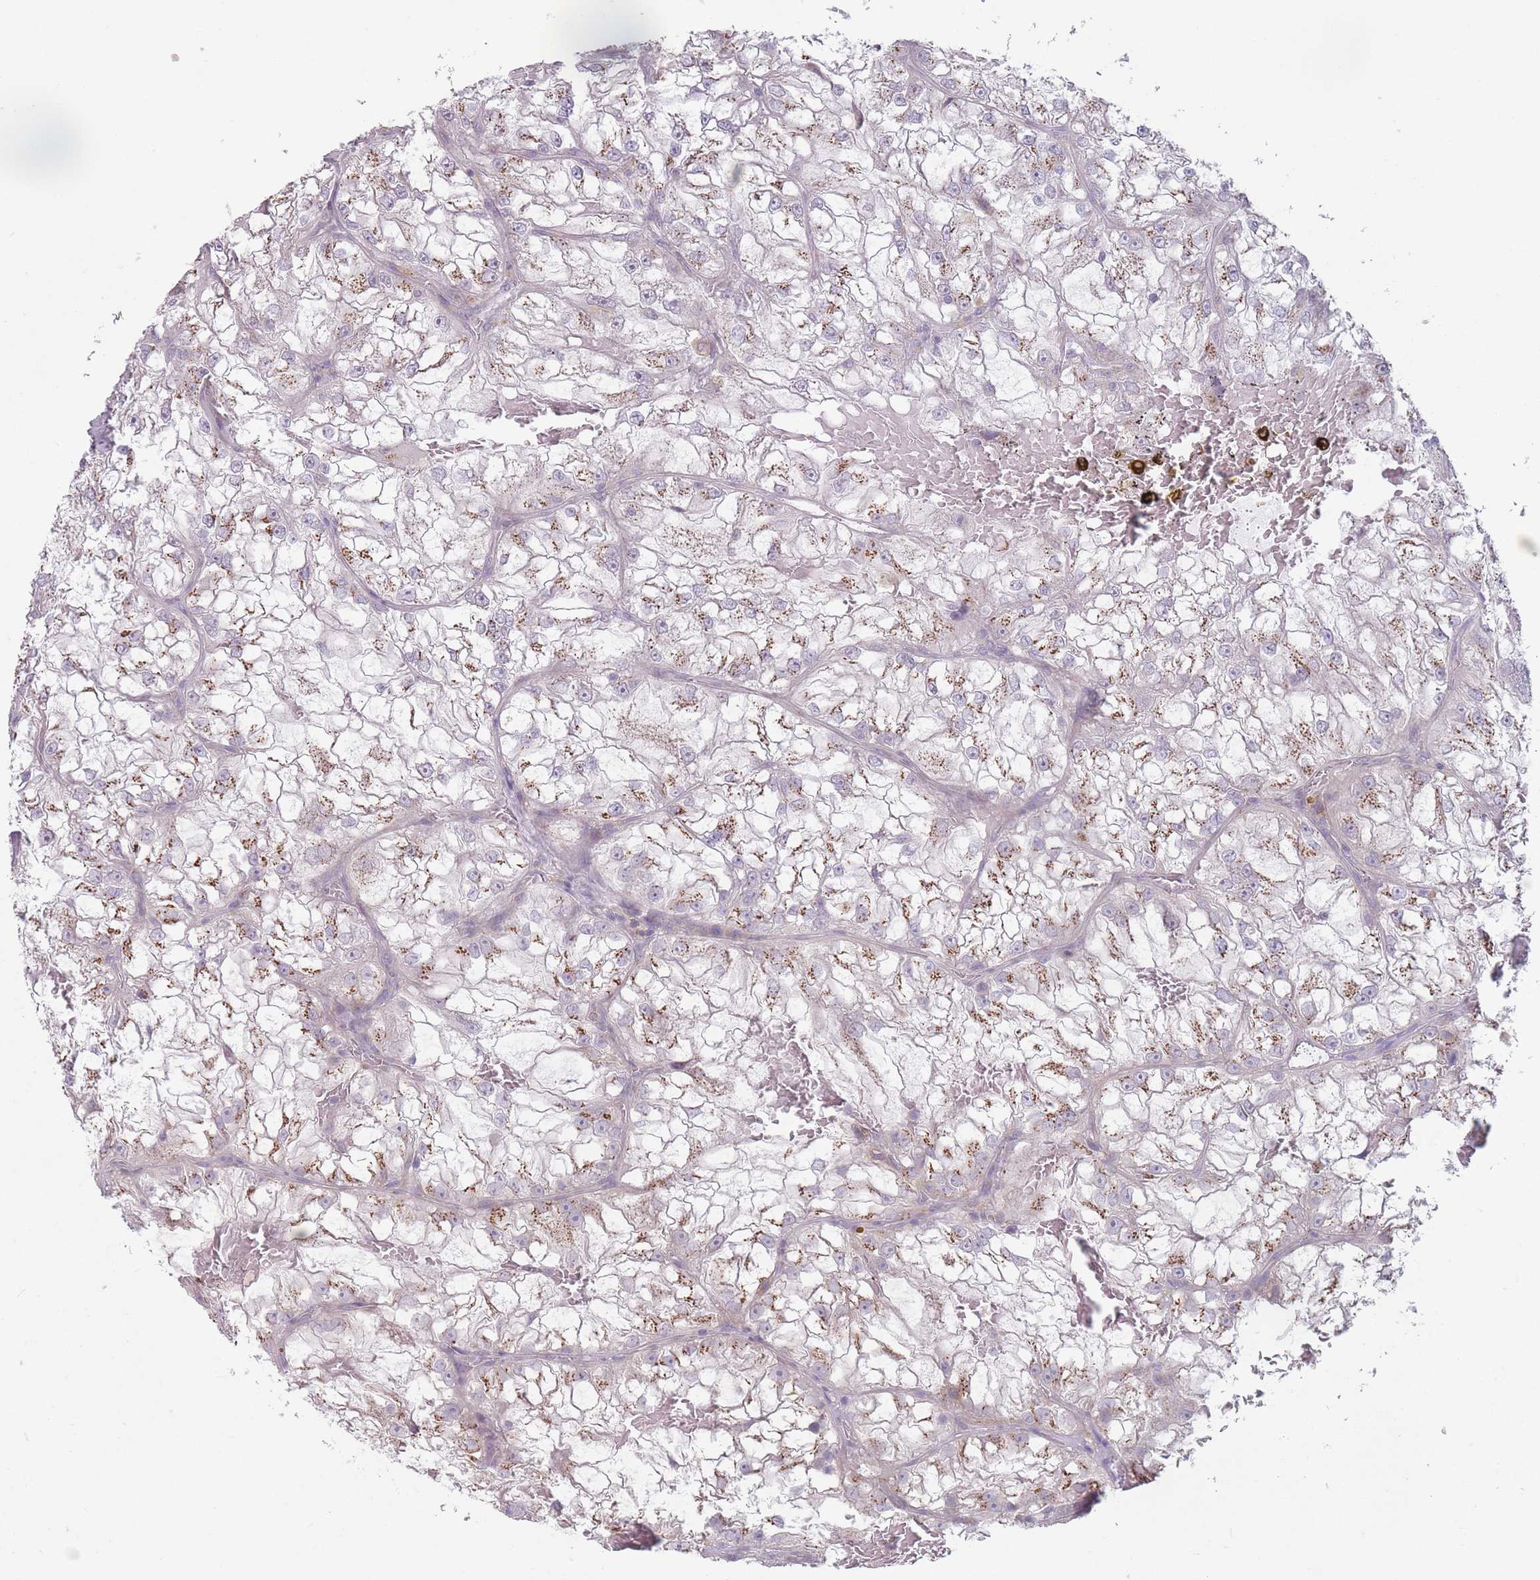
{"staining": {"intensity": "moderate", "quantity": "25%-75%", "location": "cytoplasmic/membranous"}, "tissue": "renal cancer", "cell_type": "Tumor cells", "image_type": "cancer", "snomed": [{"axis": "morphology", "description": "Adenocarcinoma, NOS"}, {"axis": "topography", "description": "Kidney"}], "caption": "Approximately 25%-75% of tumor cells in renal cancer display moderate cytoplasmic/membranous protein expression as visualized by brown immunohistochemical staining.", "gene": "AKAIN1", "patient": {"sex": "female", "age": 72}}